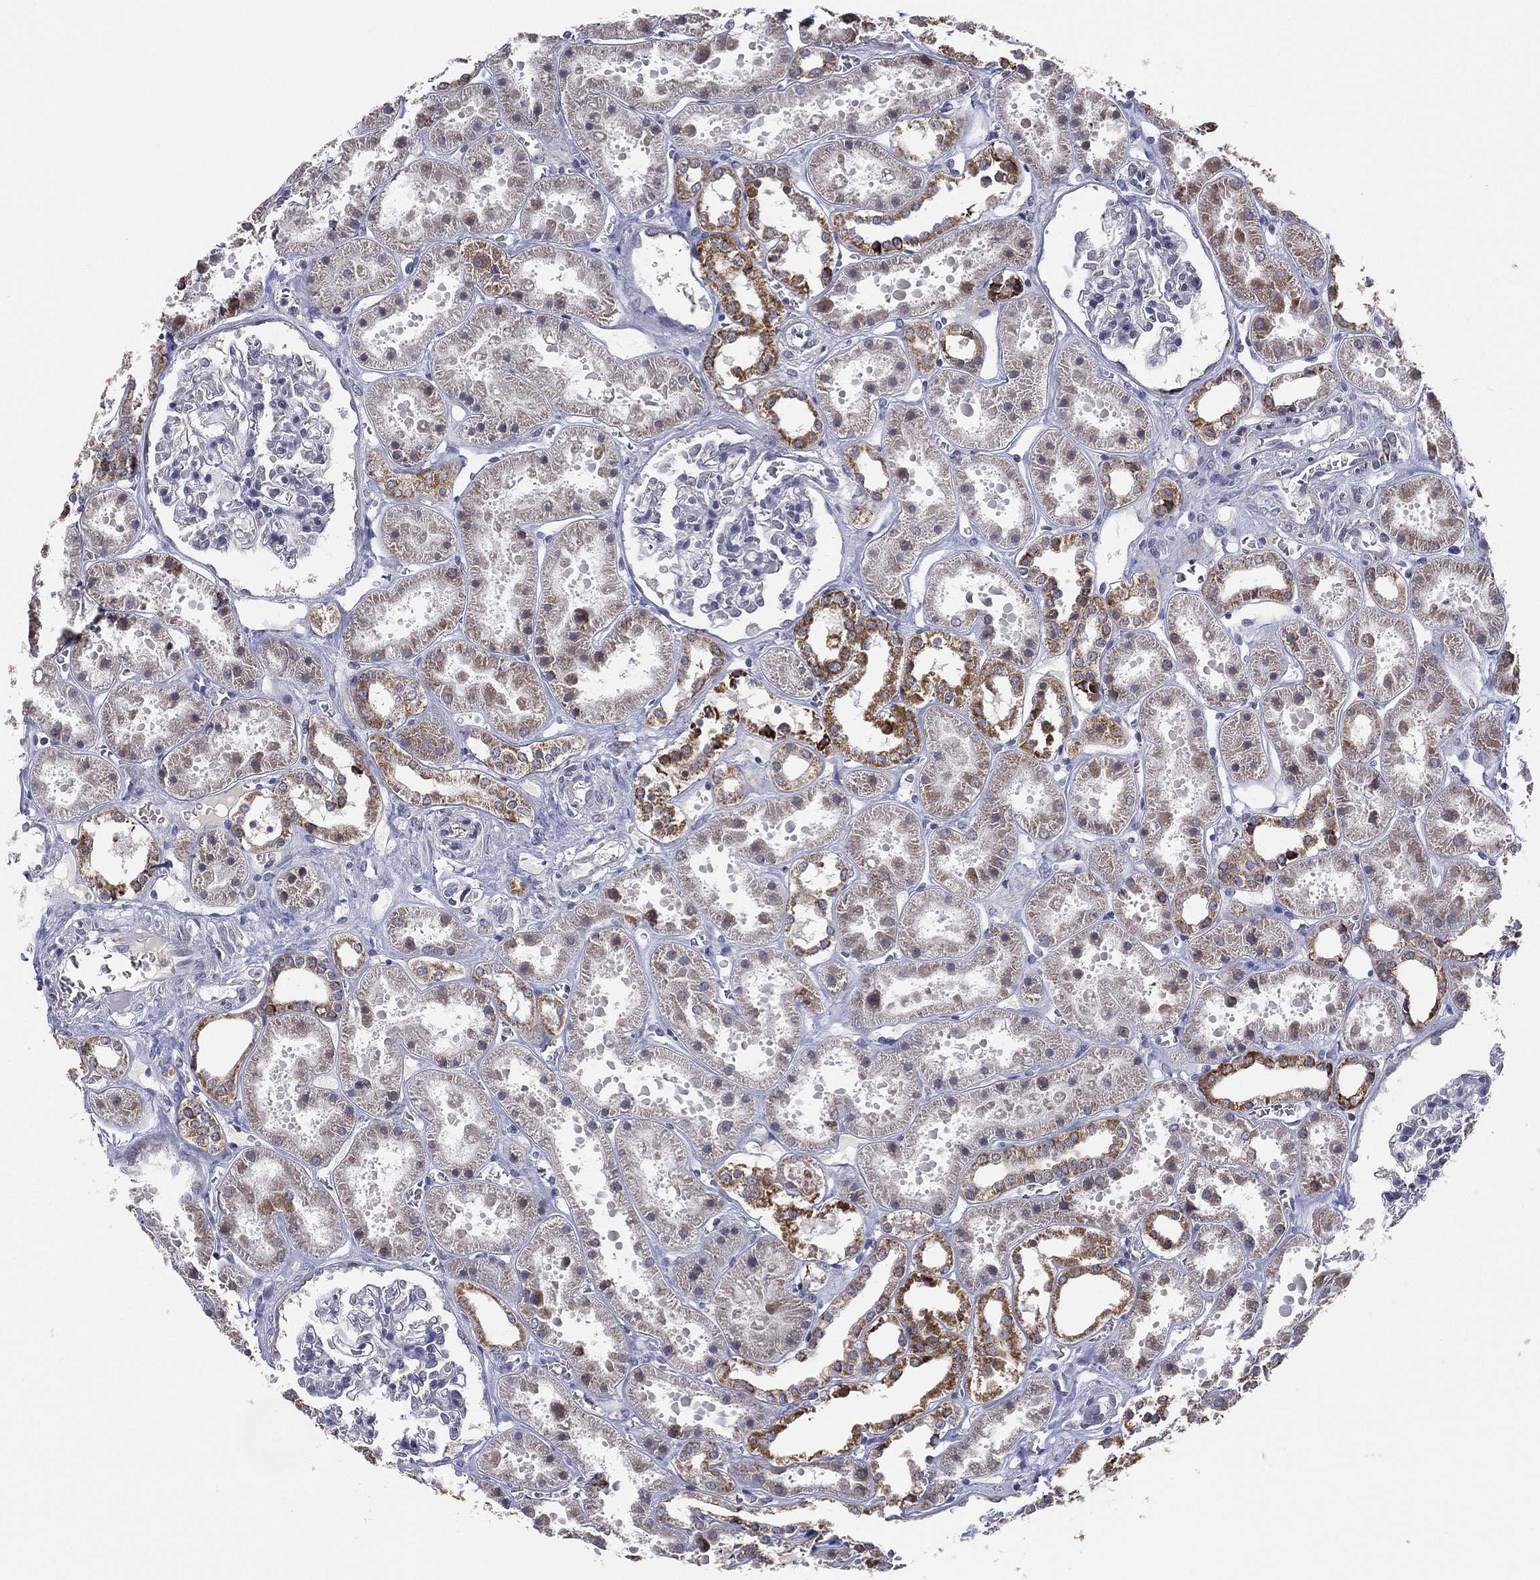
{"staining": {"intensity": "negative", "quantity": "none", "location": "none"}, "tissue": "kidney", "cell_type": "Cells in glomeruli", "image_type": "normal", "snomed": [{"axis": "morphology", "description": "Normal tissue, NOS"}, {"axis": "topography", "description": "Kidney"}], "caption": "This is a photomicrograph of IHC staining of unremarkable kidney, which shows no positivity in cells in glomeruli. (Brightfield microscopy of DAB (3,3'-diaminobenzidine) IHC at high magnification).", "gene": "PSMG4", "patient": {"sex": "female", "age": 41}}